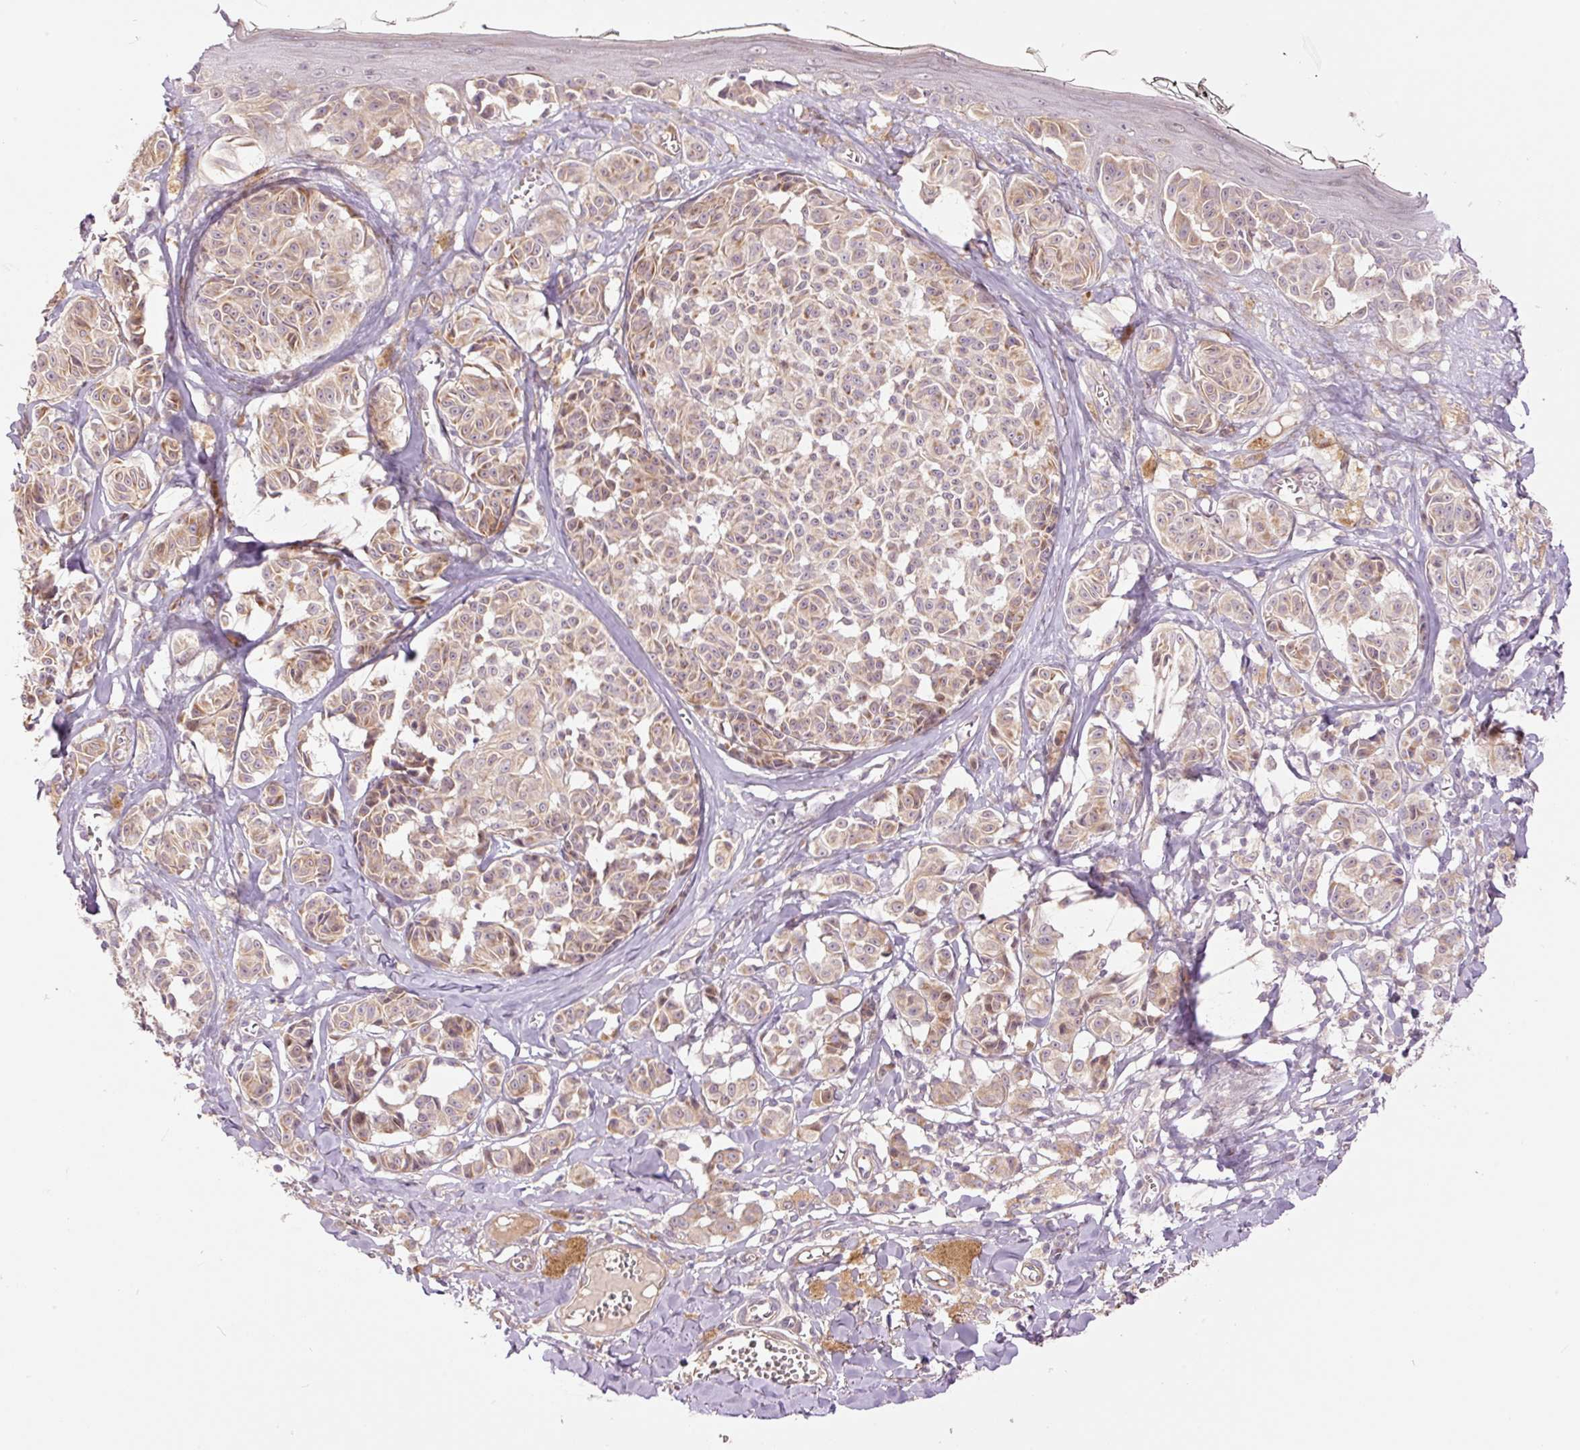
{"staining": {"intensity": "weak", "quantity": "25%-75%", "location": "cytoplasmic/membranous"}, "tissue": "melanoma", "cell_type": "Tumor cells", "image_type": "cancer", "snomed": [{"axis": "morphology", "description": "Malignant melanoma, NOS"}, {"axis": "topography", "description": "Skin"}], "caption": "Malignant melanoma stained with a brown dye displays weak cytoplasmic/membranous positive staining in approximately 25%-75% of tumor cells.", "gene": "SLC29A3", "patient": {"sex": "female", "age": 43}}